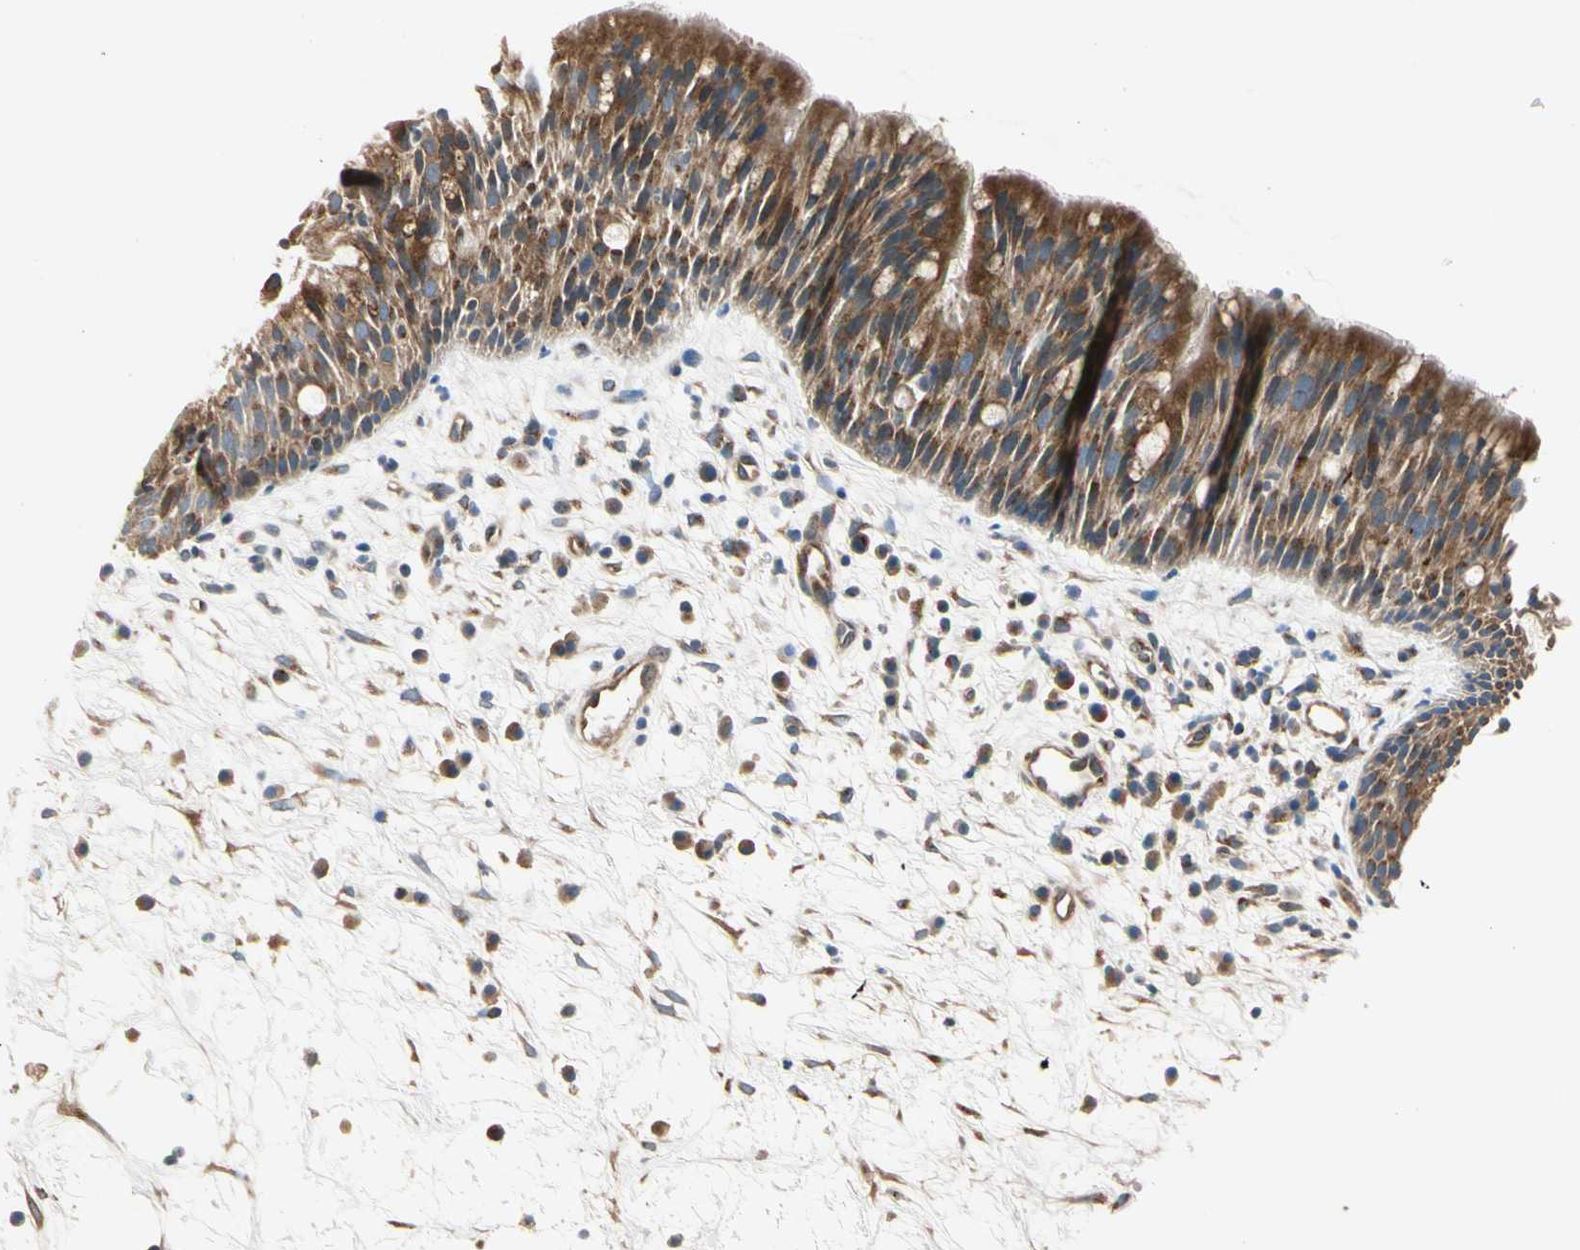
{"staining": {"intensity": "strong", "quantity": ">75%", "location": "cytoplasmic/membranous"}, "tissue": "nasopharynx", "cell_type": "Respiratory epithelial cells", "image_type": "normal", "snomed": [{"axis": "morphology", "description": "Normal tissue, NOS"}, {"axis": "morphology", "description": "Inflammation, NOS"}, {"axis": "morphology", "description": "Malignant melanoma, Metastatic site"}, {"axis": "topography", "description": "Nasopharynx"}], "caption": "Protein expression analysis of unremarkable nasopharynx demonstrates strong cytoplasmic/membranous staining in about >75% of respiratory epithelial cells.", "gene": "ROCK2", "patient": {"sex": "female", "age": 55}}